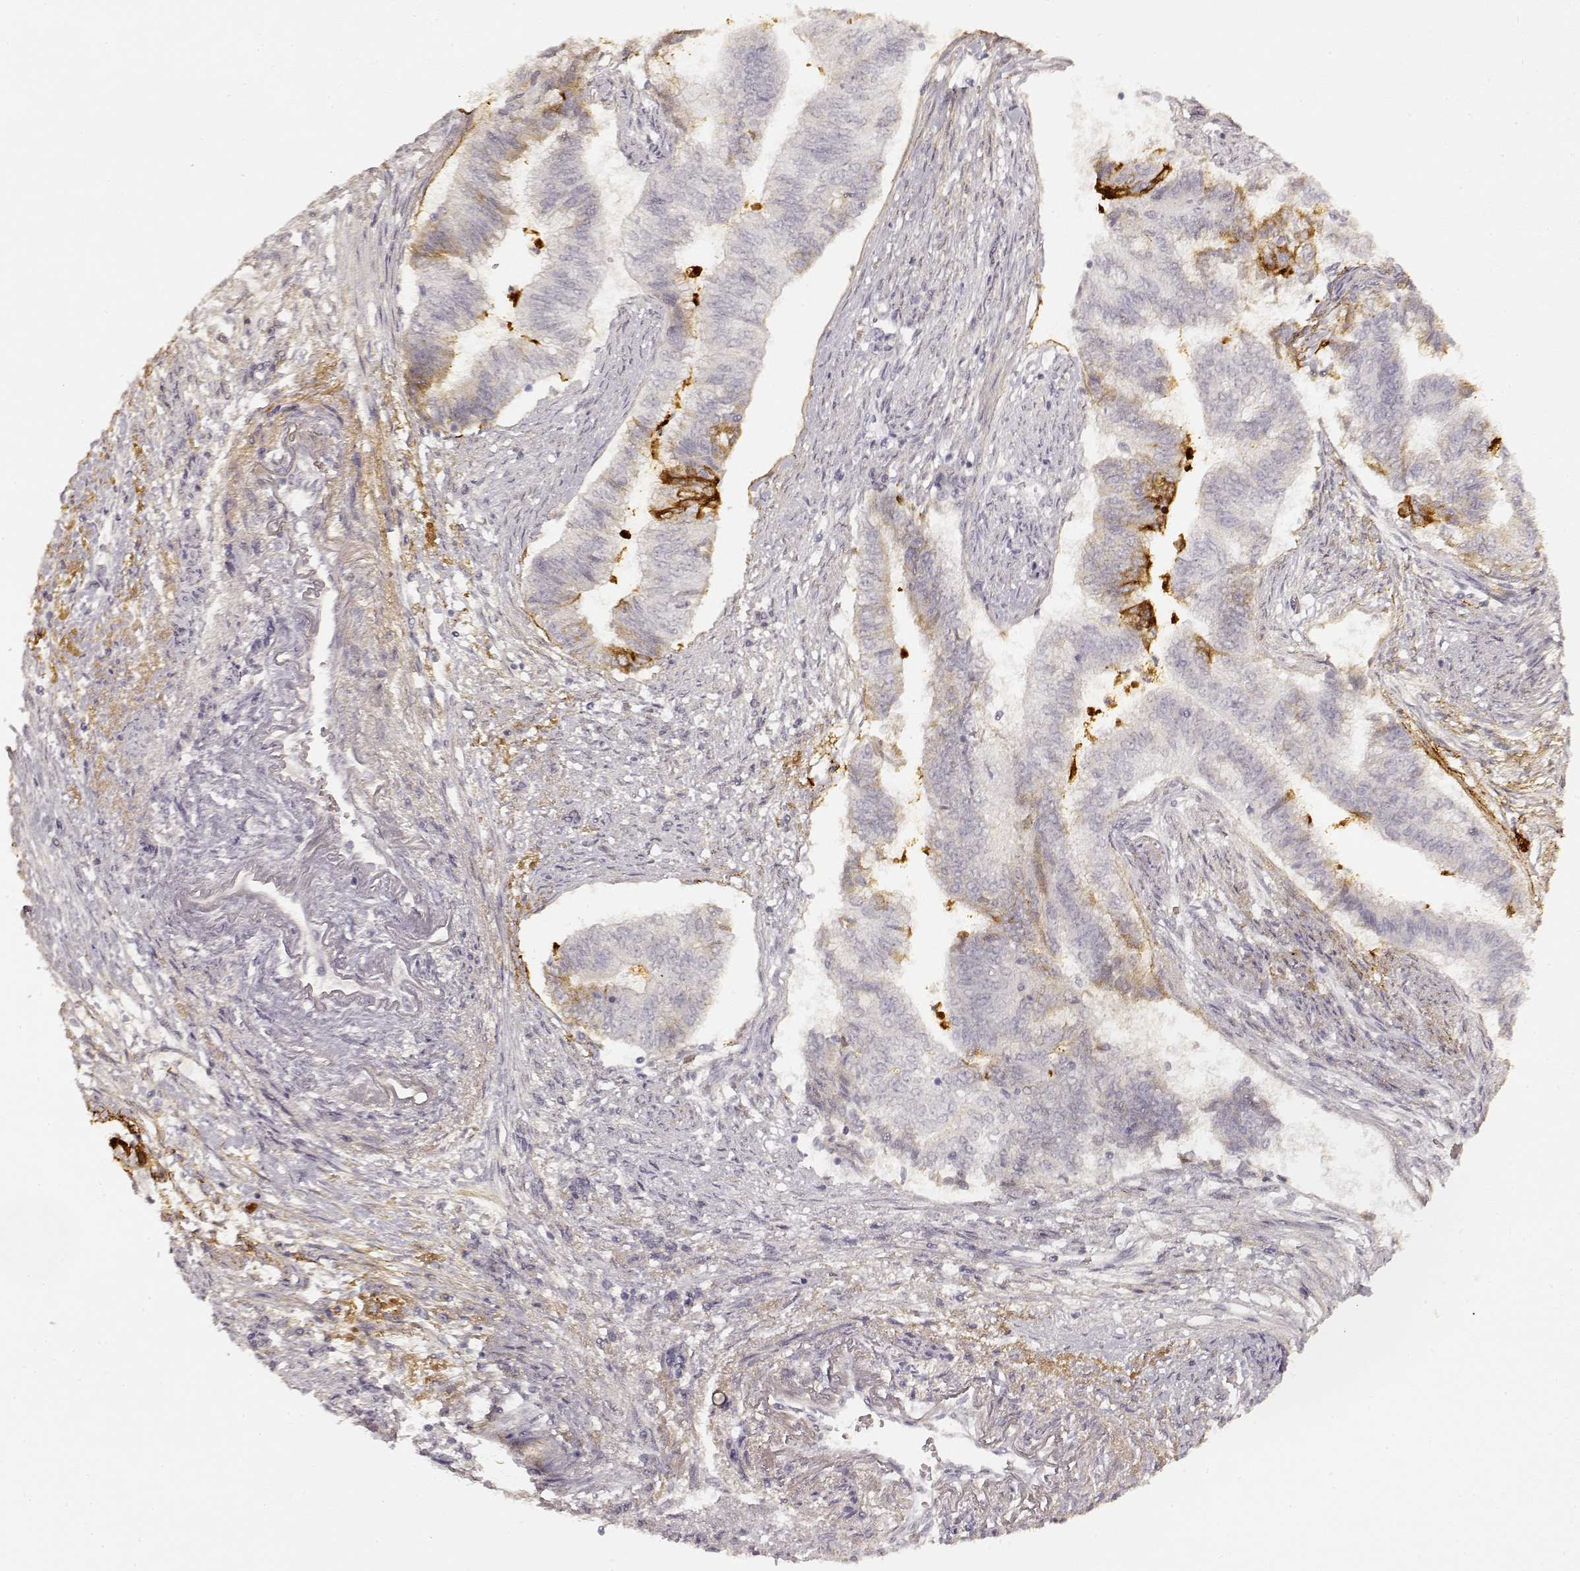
{"staining": {"intensity": "weak", "quantity": "<25%", "location": "cytoplasmic/membranous"}, "tissue": "endometrial cancer", "cell_type": "Tumor cells", "image_type": "cancer", "snomed": [{"axis": "morphology", "description": "Adenocarcinoma, NOS"}, {"axis": "topography", "description": "Endometrium"}], "caption": "Tumor cells show no significant staining in endometrial cancer (adenocarcinoma). (DAB (3,3'-diaminobenzidine) IHC with hematoxylin counter stain).", "gene": "LAMC2", "patient": {"sex": "female", "age": 65}}